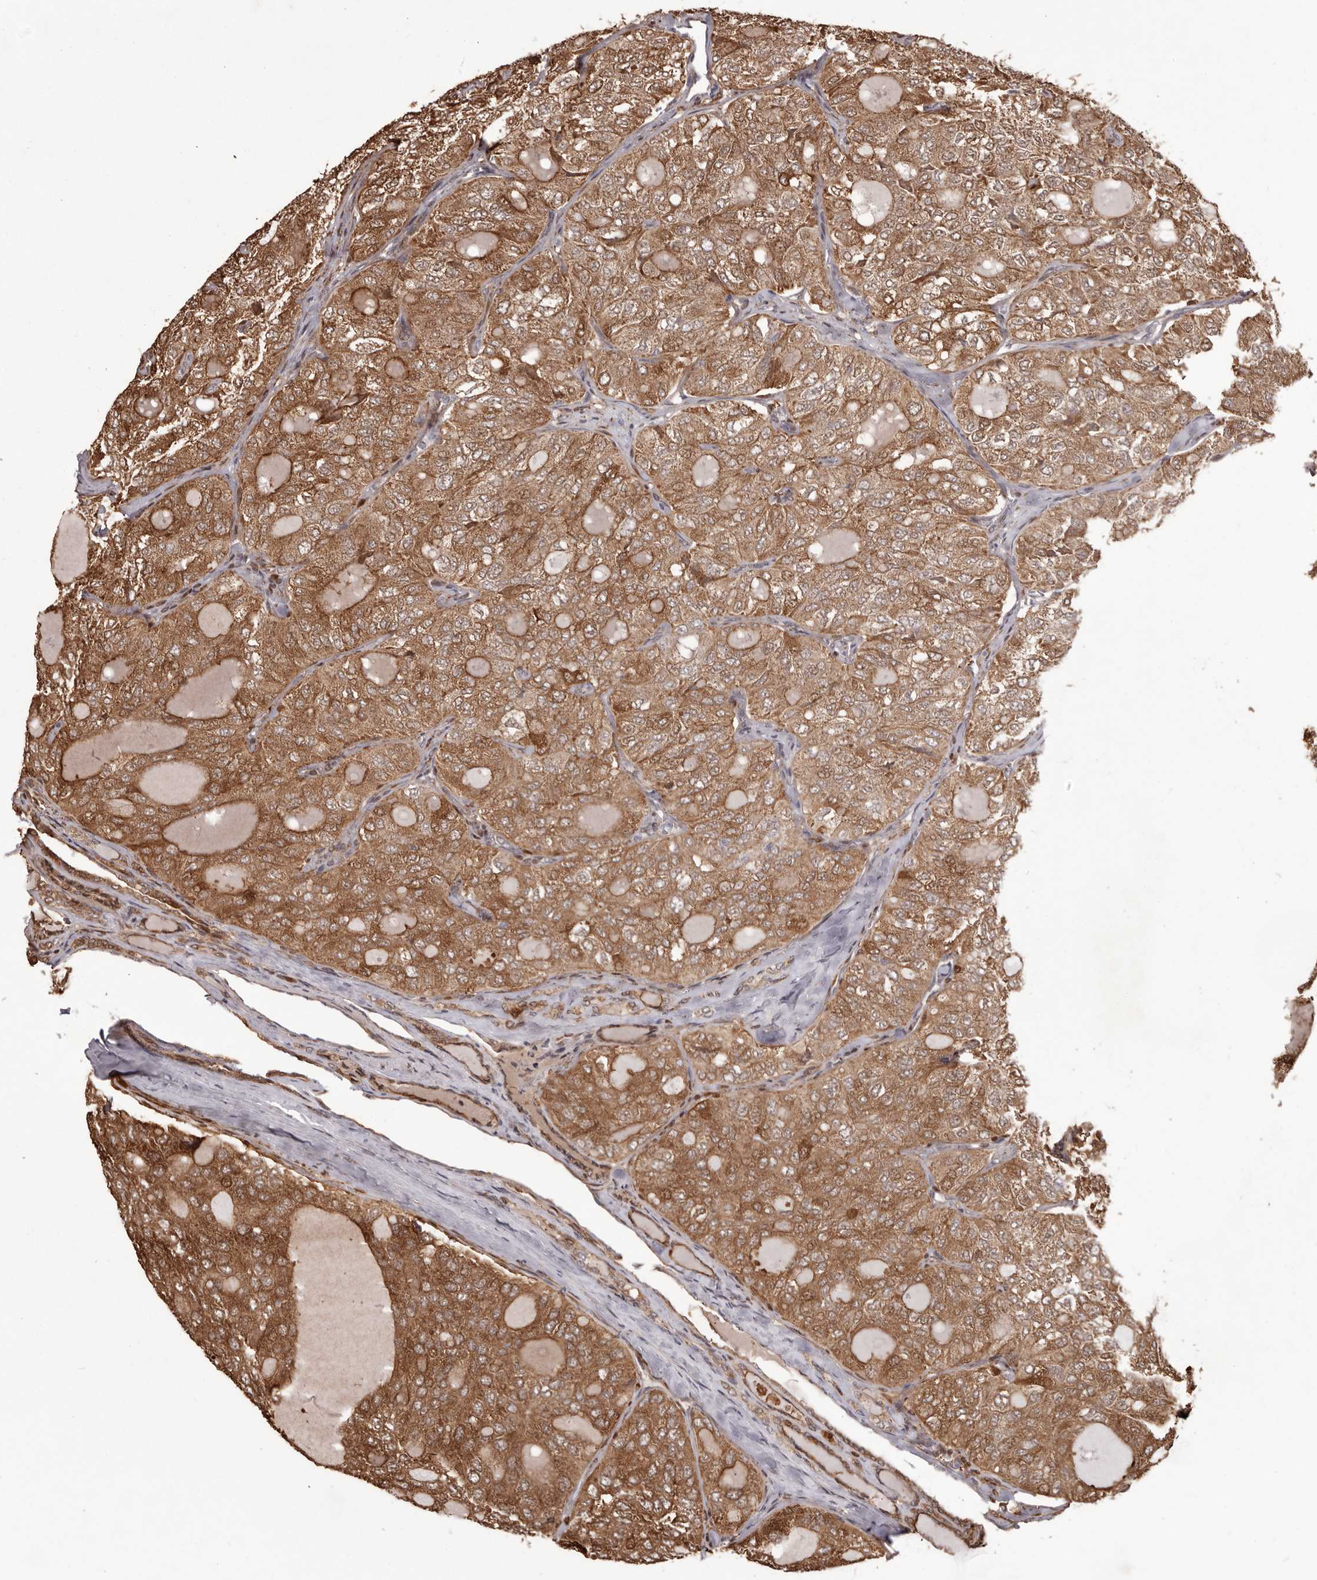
{"staining": {"intensity": "moderate", "quantity": ">75%", "location": "cytoplasmic/membranous"}, "tissue": "thyroid cancer", "cell_type": "Tumor cells", "image_type": "cancer", "snomed": [{"axis": "morphology", "description": "Follicular adenoma carcinoma, NOS"}, {"axis": "topography", "description": "Thyroid gland"}], "caption": "The micrograph exhibits immunohistochemical staining of thyroid follicular adenoma carcinoma. There is moderate cytoplasmic/membranous staining is appreciated in about >75% of tumor cells. Using DAB (brown) and hematoxylin (blue) stains, captured at high magnification using brightfield microscopy.", "gene": "GFOD1", "patient": {"sex": "male", "age": 75}}